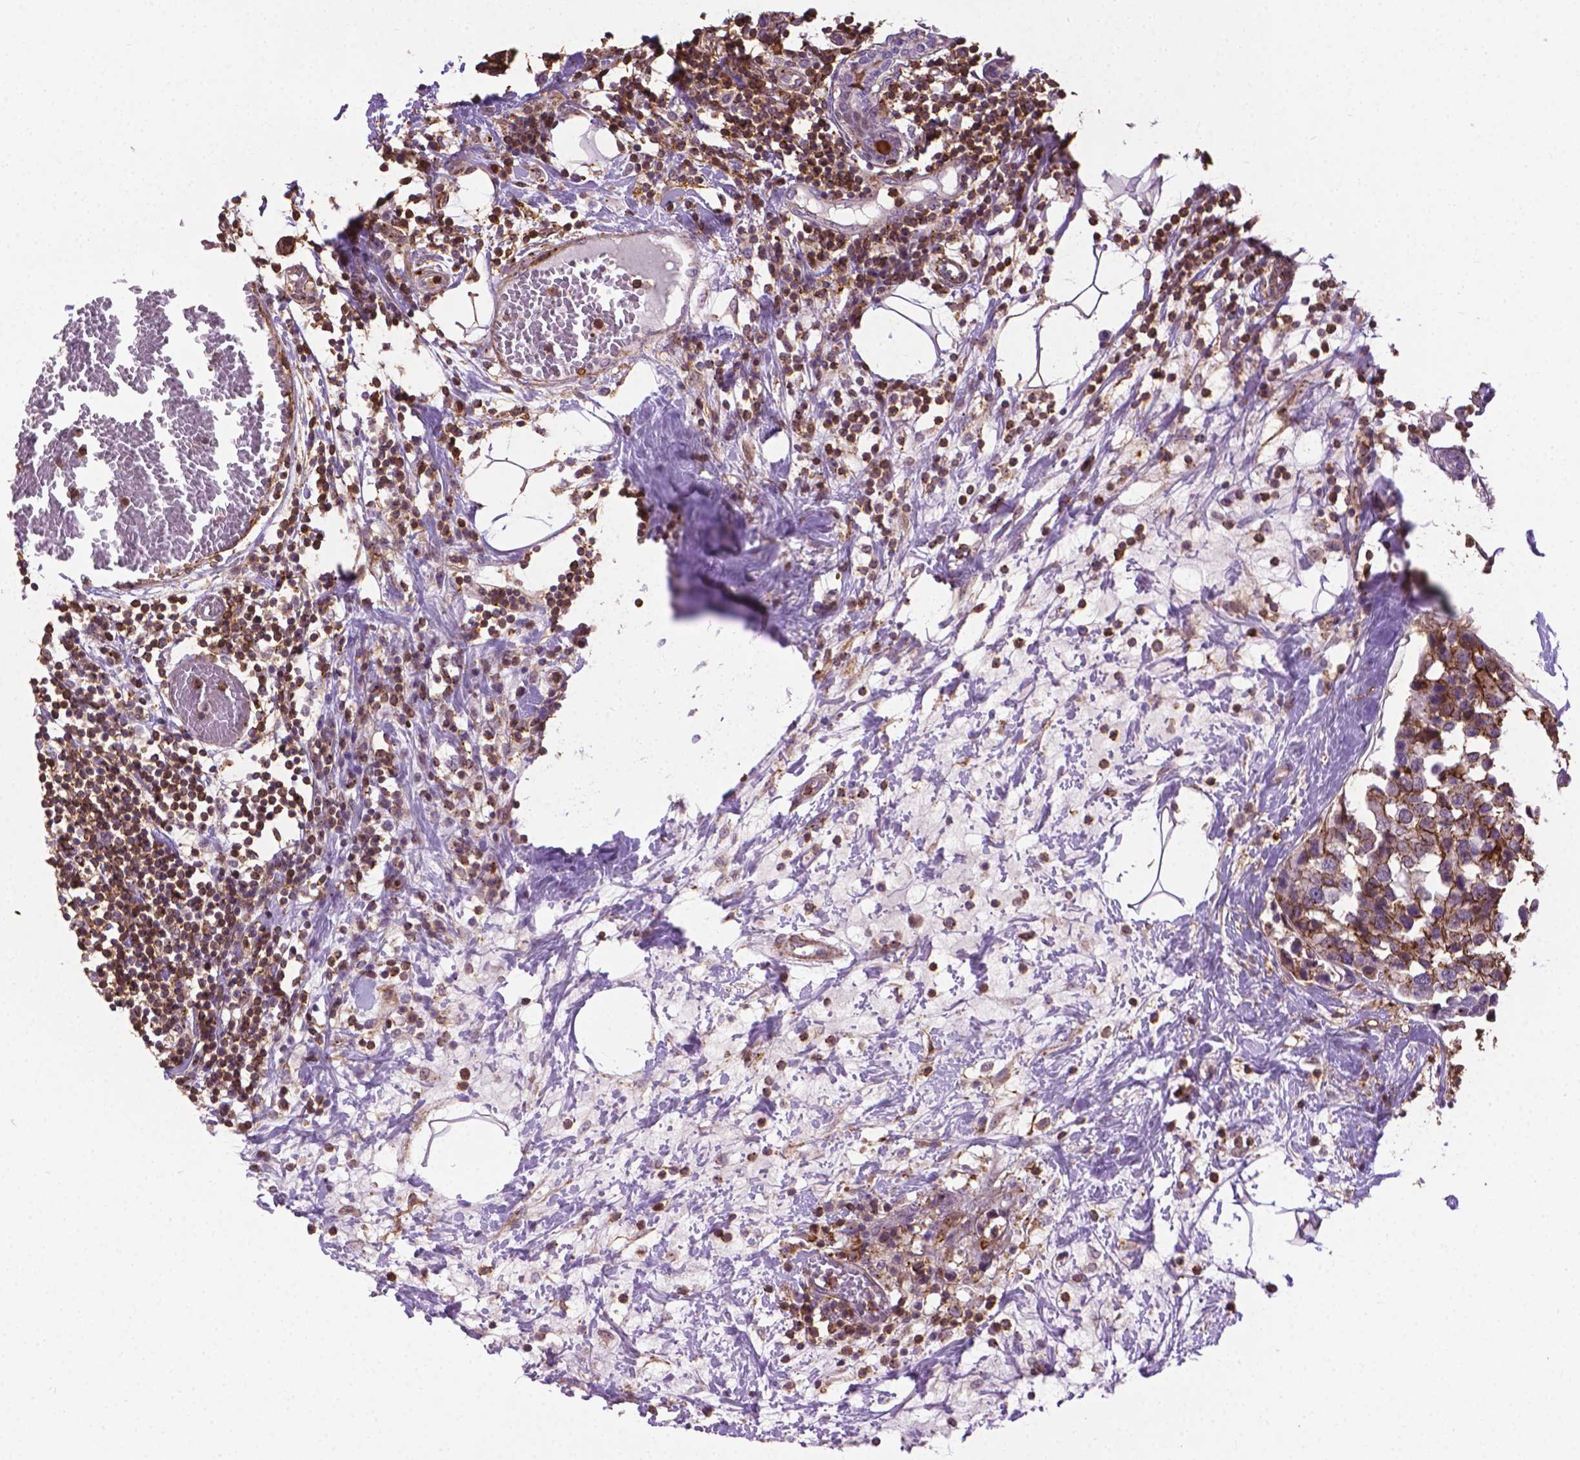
{"staining": {"intensity": "negative", "quantity": "none", "location": "none"}, "tissue": "breast cancer", "cell_type": "Tumor cells", "image_type": "cancer", "snomed": [{"axis": "morphology", "description": "Lobular carcinoma"}, {"axis": "topography", "description": "Breast"}], "caption": "Immunohistochemistry (IHC) micrograph of breast cancer stained for a protein (brown), which displays no positivity in tumor cells. Brightfield microscopy of immunohistochemistry stained with DAB (3,3'-diaminobenzidine) (brown) and hematoxylin (blue), captured at high magnification.", "gene": "ACAD10", "patient": {"sex": "female", "age": 59}}